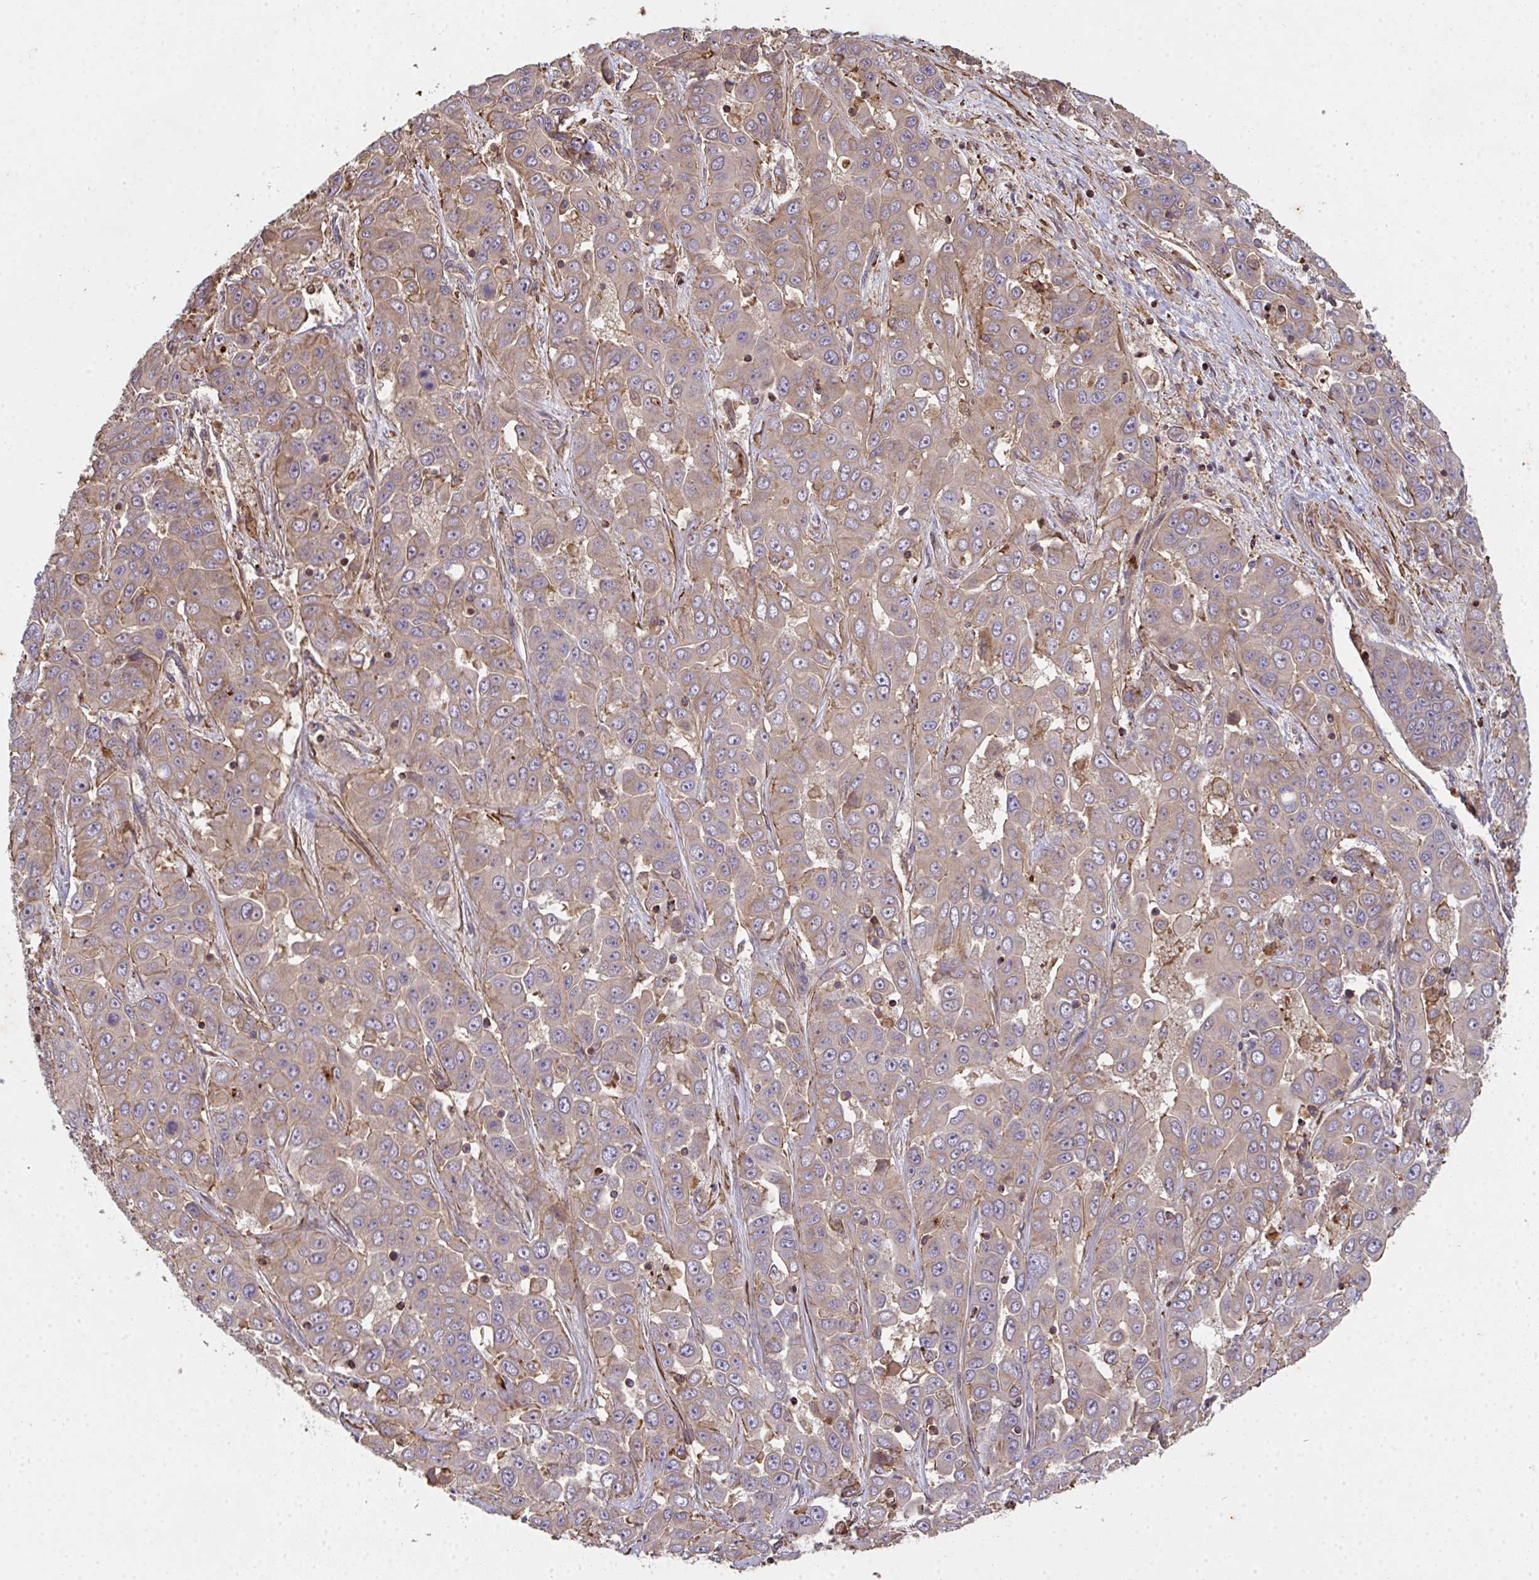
{"staining": {"intensity": "weak", "quantity": ">75%", "location": "cytoplasmic/membranous"}, "tissue": "liver cancer", "cell_type": "Tumor cells", "image_type": "cancer", "snomed": [{"axis": "morphology", "description": "Cholangiocarcinoma"}, {"axis": "topography", "description": "Liver"}], "caption": "Protein staining exhibits weak cytoplasmic/membranous positivity in approximately >75% of tumor cells in liver cholangiocarcinoma. The staining was performed using DAB (3,3'-diaminobenzidine), with brown indicating positive protein expression. Nuclei are stained blue with hematoxylin.", "gene": "TNMD", "patient": {"sex": "female", "age": 52}}